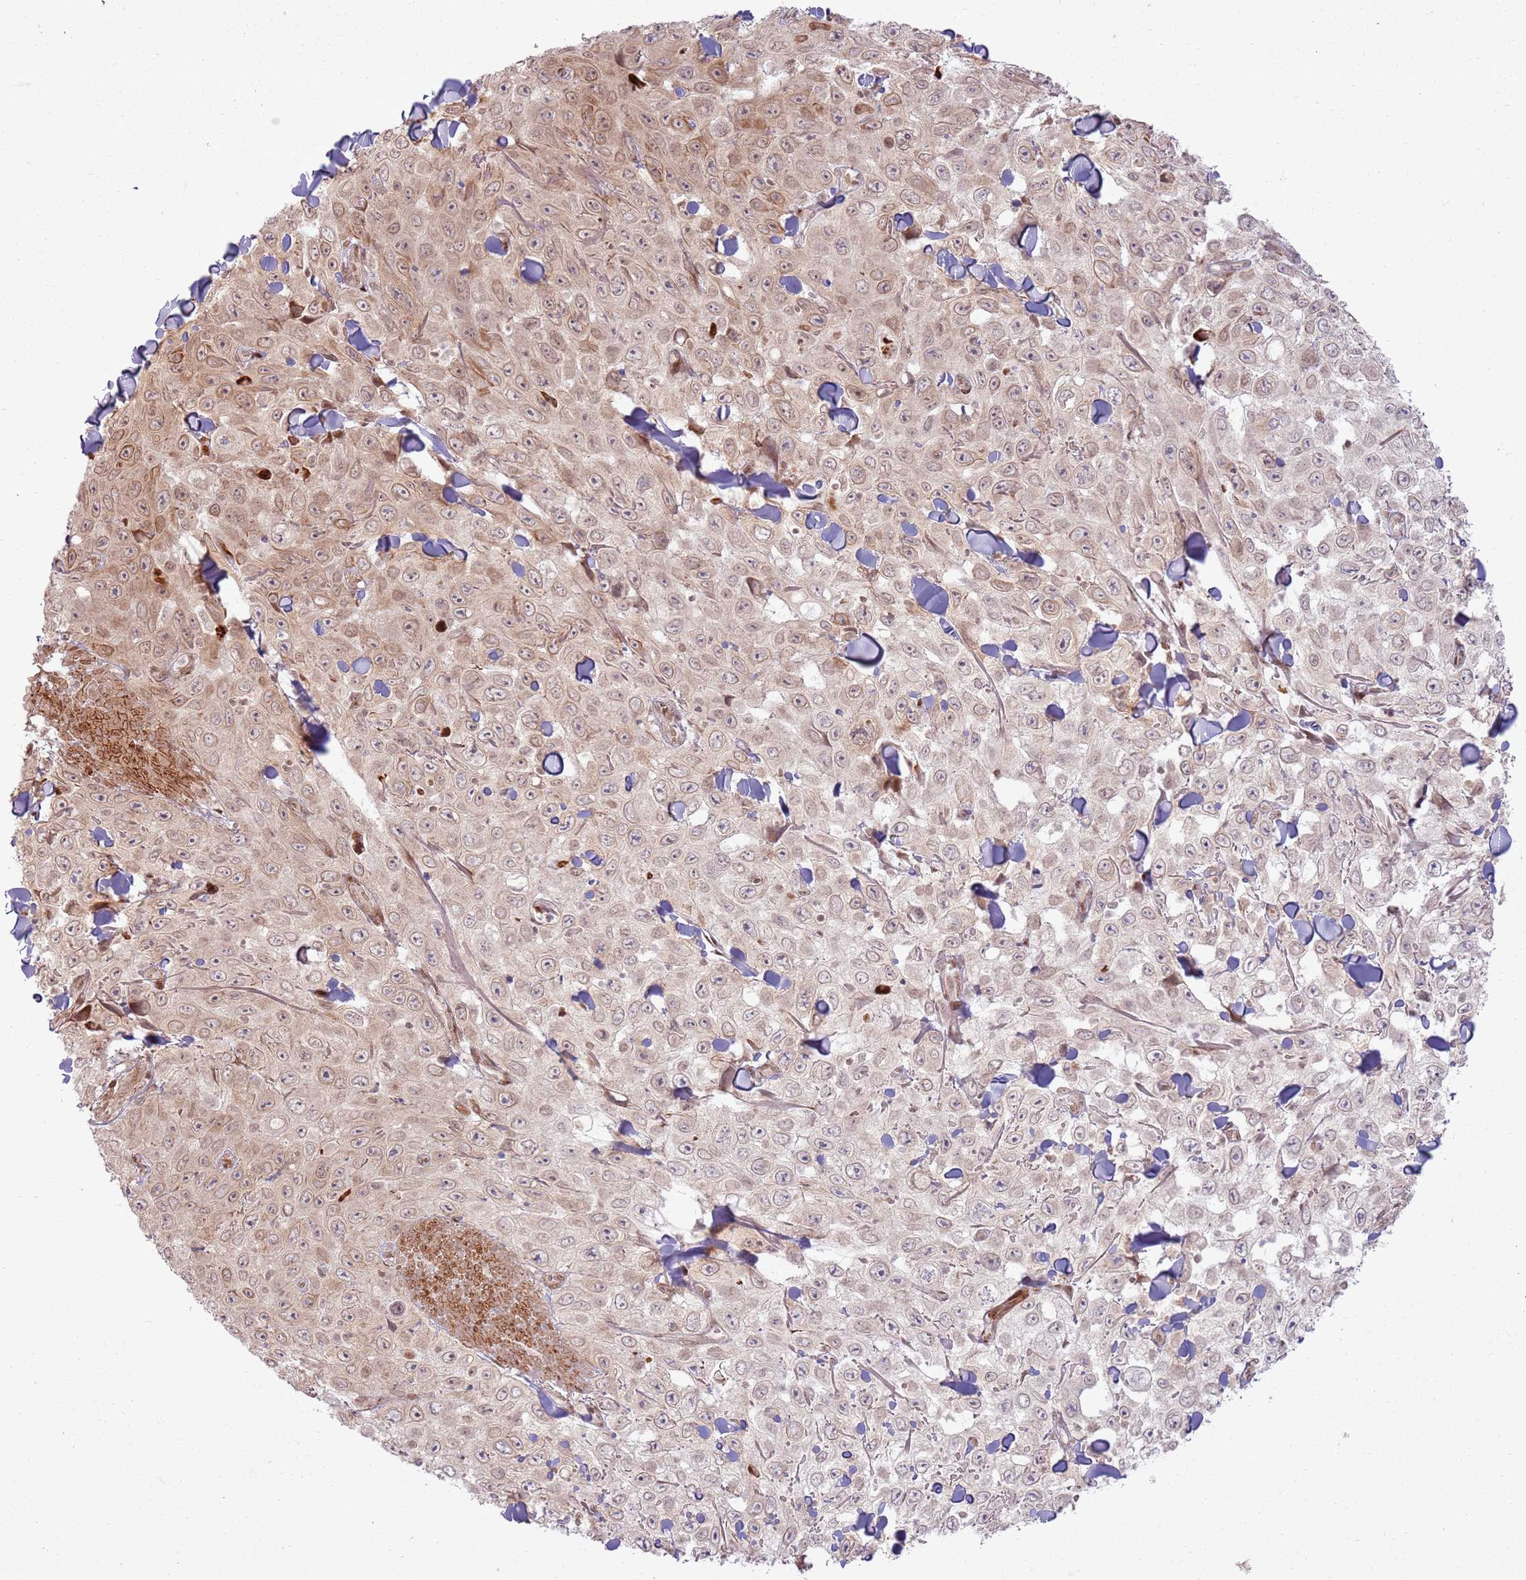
{"staining": {"intensity": "moderate", "quantity": ">75%", "location": "cytoplasmic/membranous,nuclear"}, "tissue": "skin cancer", "cell_type": "Tumor cells", "image_type": "cancer", "snomed": [{"axis": "morphology", "description": "Squamous cell carcinoma, NOS"}, {"axis": "topography", "description": "Skin"}], "caption": "Immunohistochemical staining of squamous cell carcinoma (skin) reveals moderate cytoplasmic/membranous and nuclear protein expression in approximately >75% of tumor cells.", "gene": "KLHL36", "patient": {"sex": "male", "age": 82}}